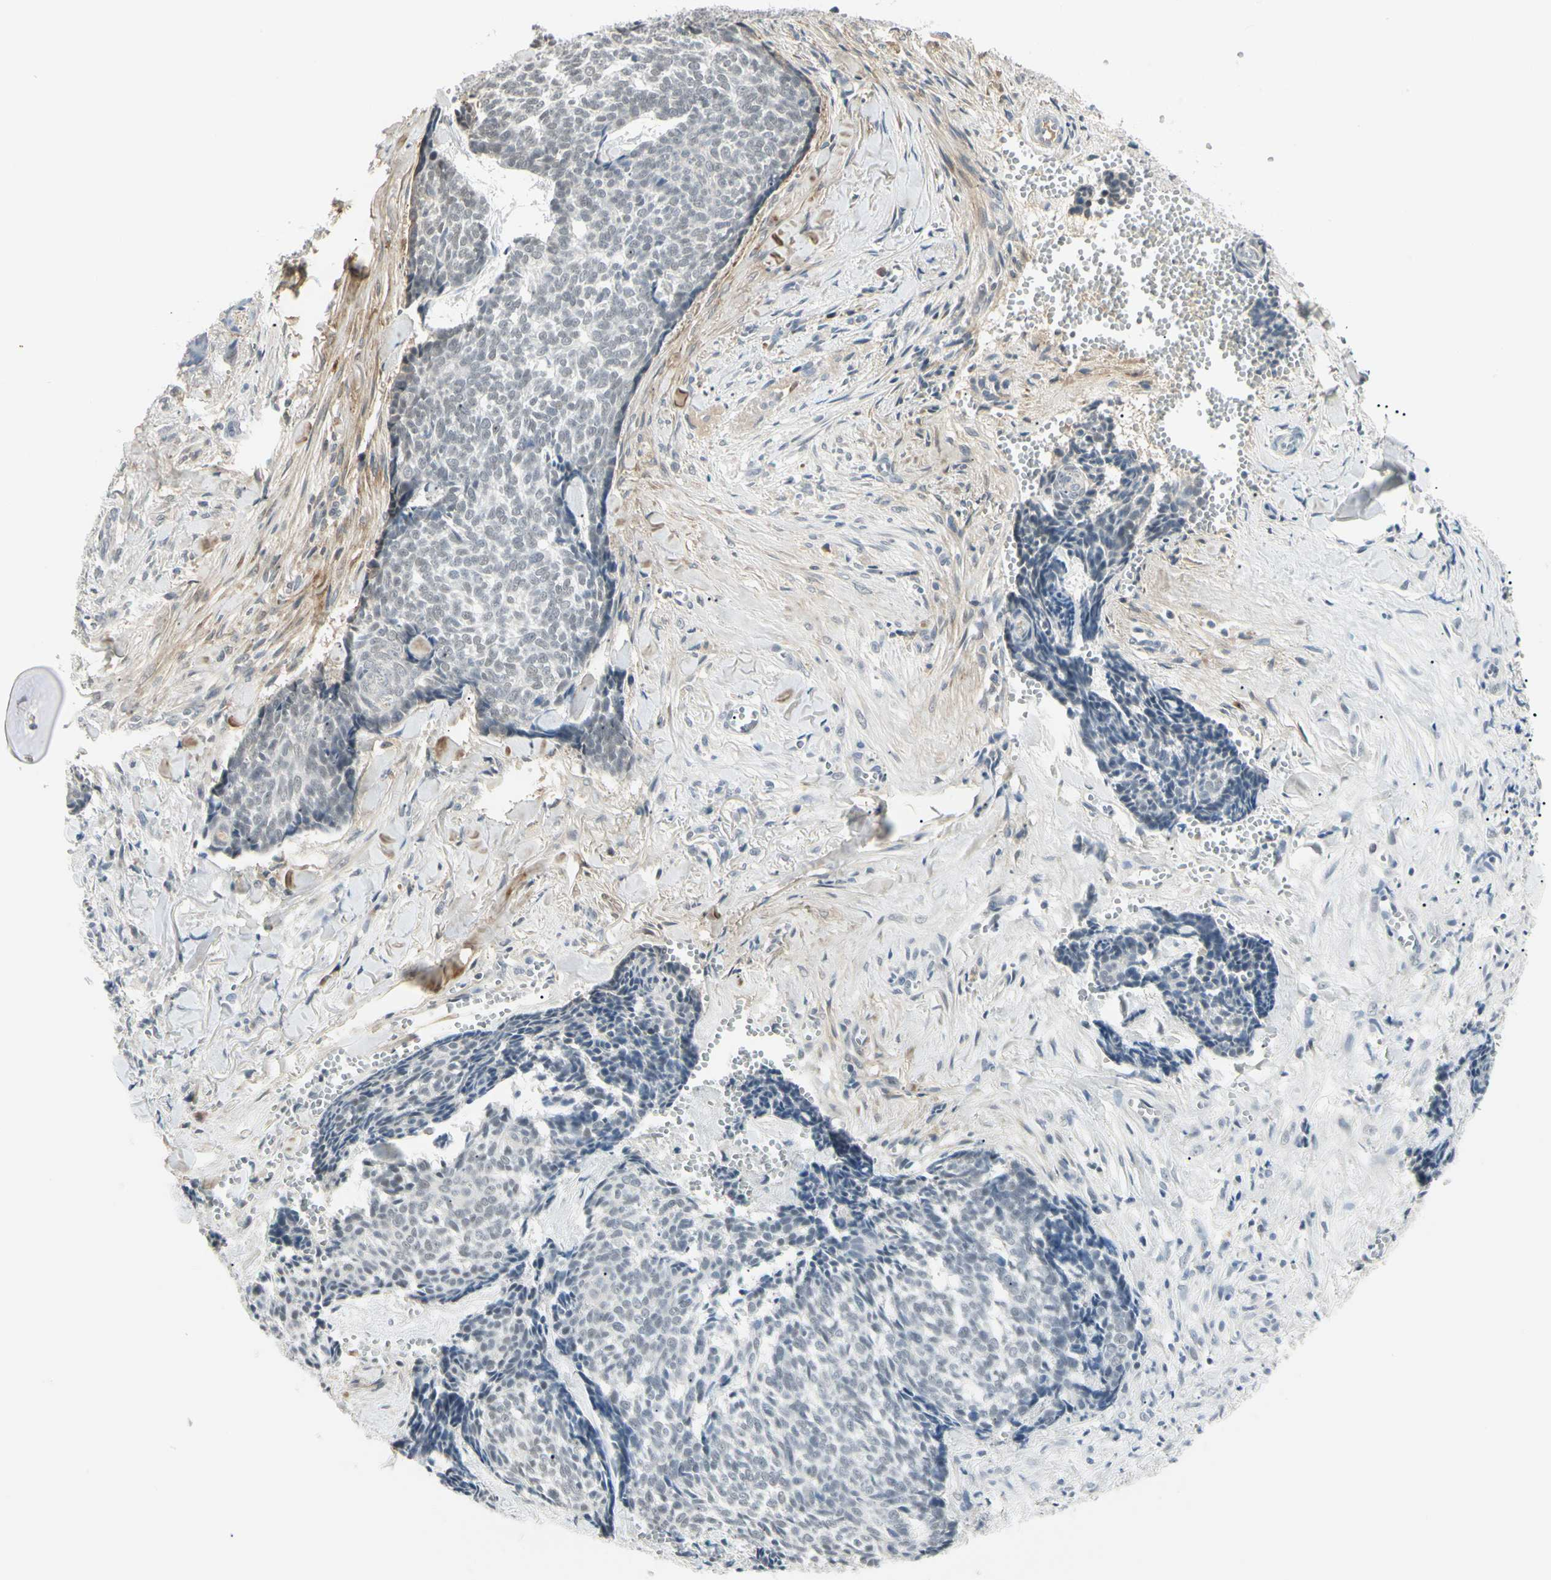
{"staining": {"intensity": "negative", "quantity": "none", "location": "none"}, "tissue": "skin cancer", "cell_type": "Tumor cells", "image_type": "cancer", "snomed": [{"axis": "morphology", "description": "Basal cell carcinoma"}, {"axis": "topography", "description": "Skin"}], "caption": "Tumor cells are negative for protein expression in human skin cancer (basal cell carcinoma).", "gene": "ASPN", "patient": {"sex": "male", "age": 84}}